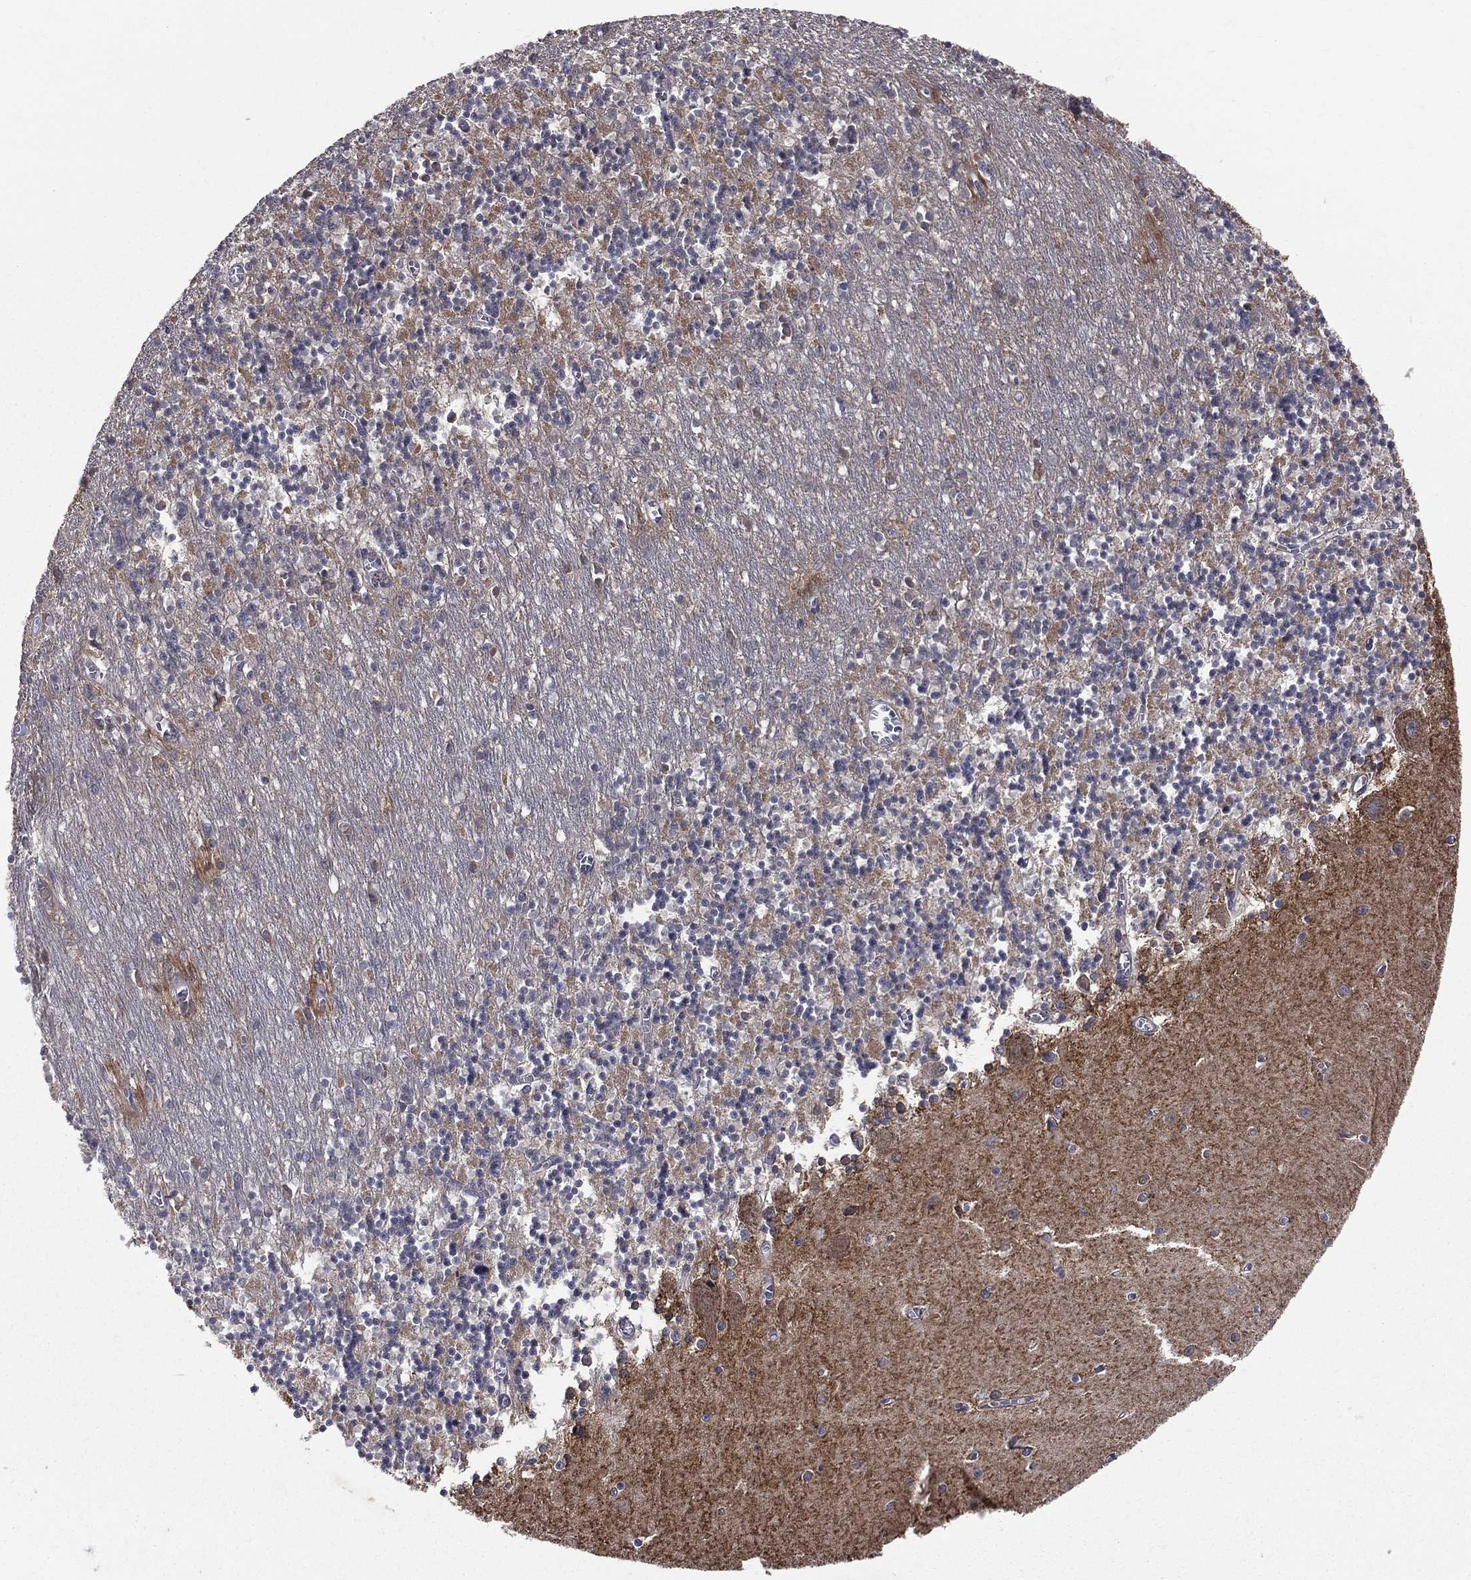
{"staining": {"intensity": "negative", "quantity": "none", "location": "none"}, "tissue": "cerebellum", "cell_type": "Cells in granular layer", "image_type": "normal", "snomed": [{"axis": "morphology", "description": "Normal tissue, NOS"}, {"axis": "topography", "description": "Cerebellum"}], "caption": "High power microscopy image of an immunohistochemistry (IHC) image of unremarkable cerebellum, revealing no significant positivity in cells in granular layer.", "gene": "MIX23", "patient": {"sex": "female", "age": 64}}